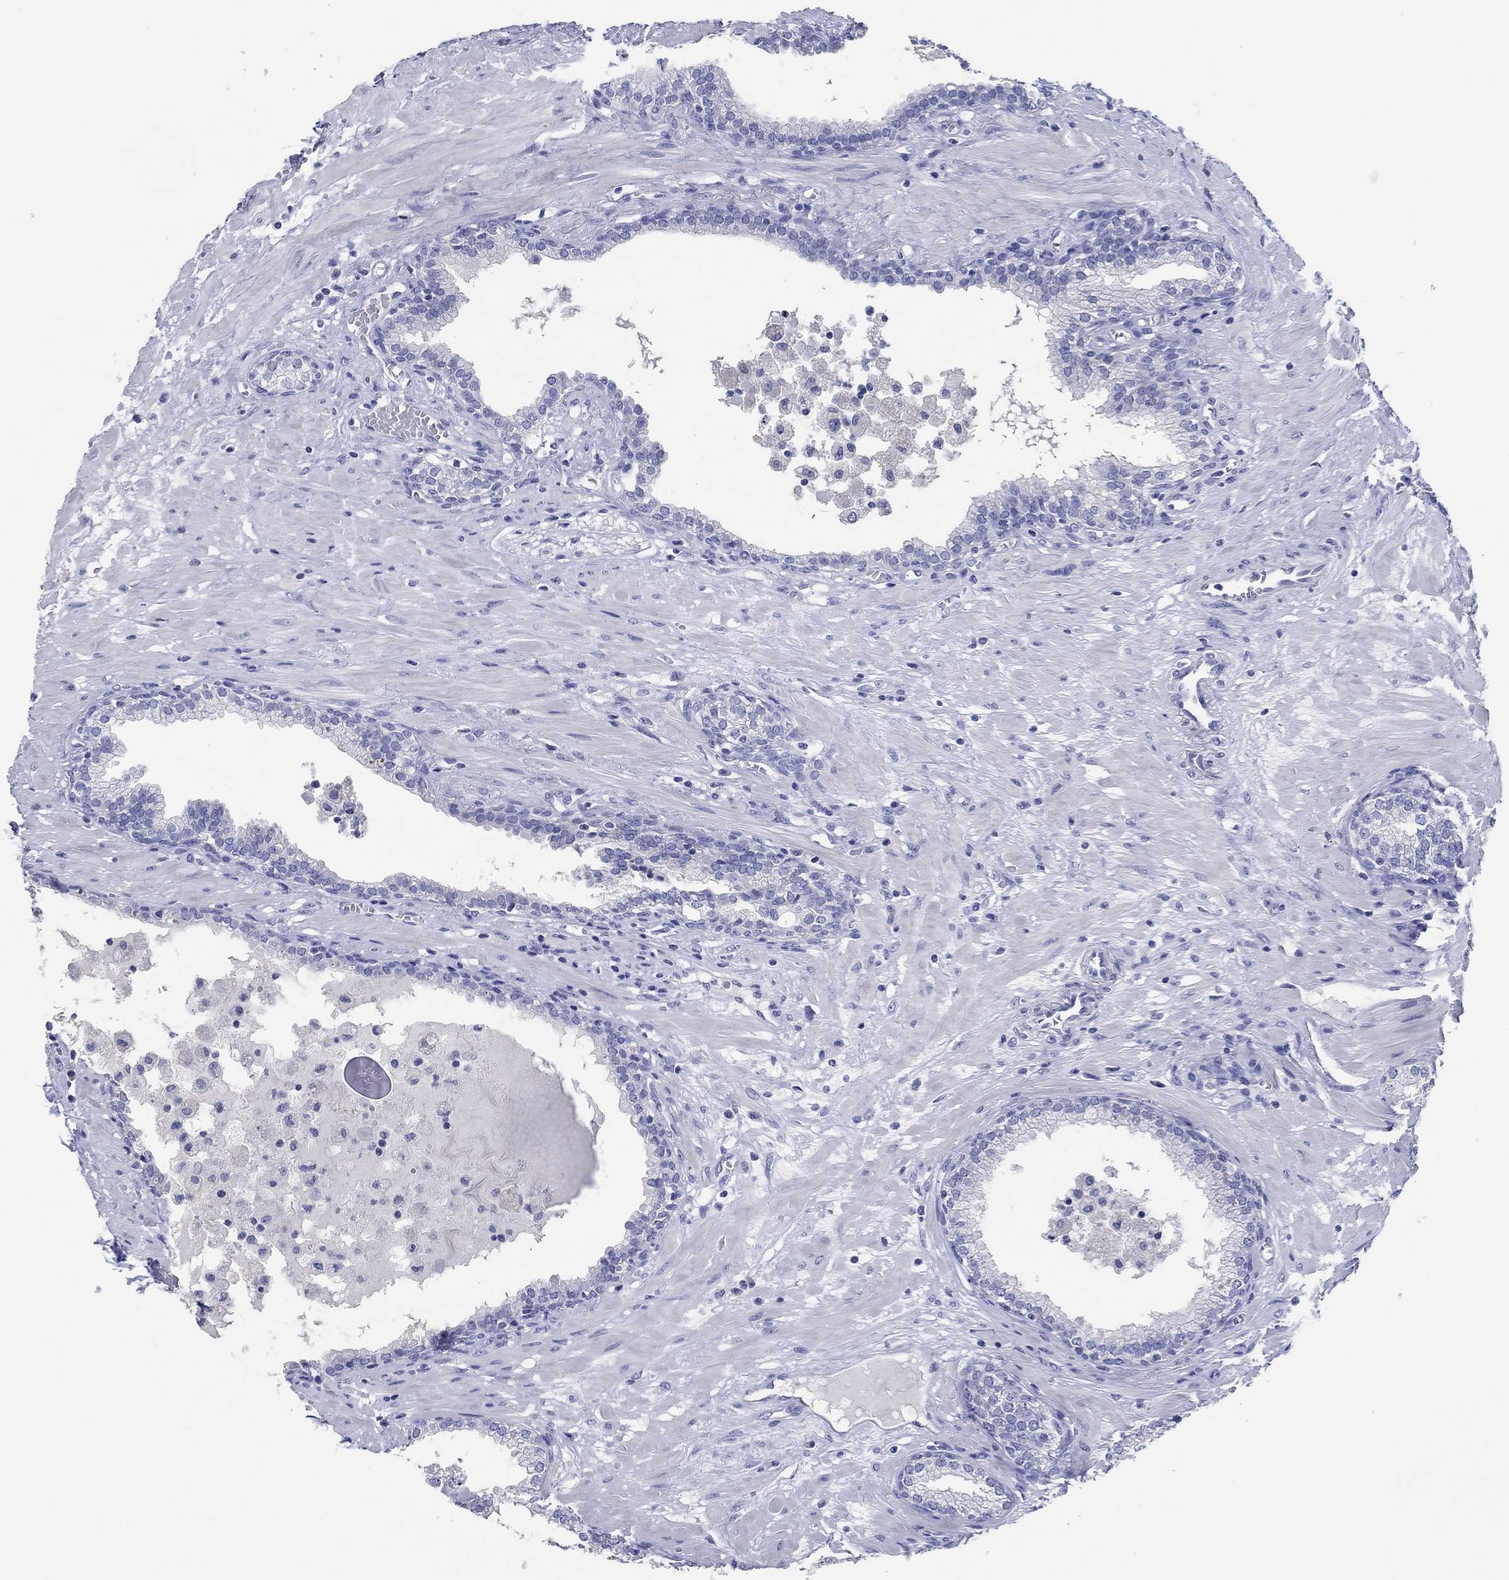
{"staining": {"intensity": "negative", "quantity": "none", "location": "none"}, "tissue": "prostate", "cell_type": "Glandular cells", "image_type": "normal", "snomed": [{"axis": "morphology", "description": "Normal tissue, NOS"}, {"axis": "topography", "description": "Prostate"}], "caption": "Prostate was stained to show a protein in brown. There is no significant staining in glandular cells. (DAB (3,3'-diaminobenzidine) immunohistochemistry (IHC) visualized using brightfield microscopy, high magnification).", "gene": "POU5F1", "patient": {"sex": "male", "age": 64}}